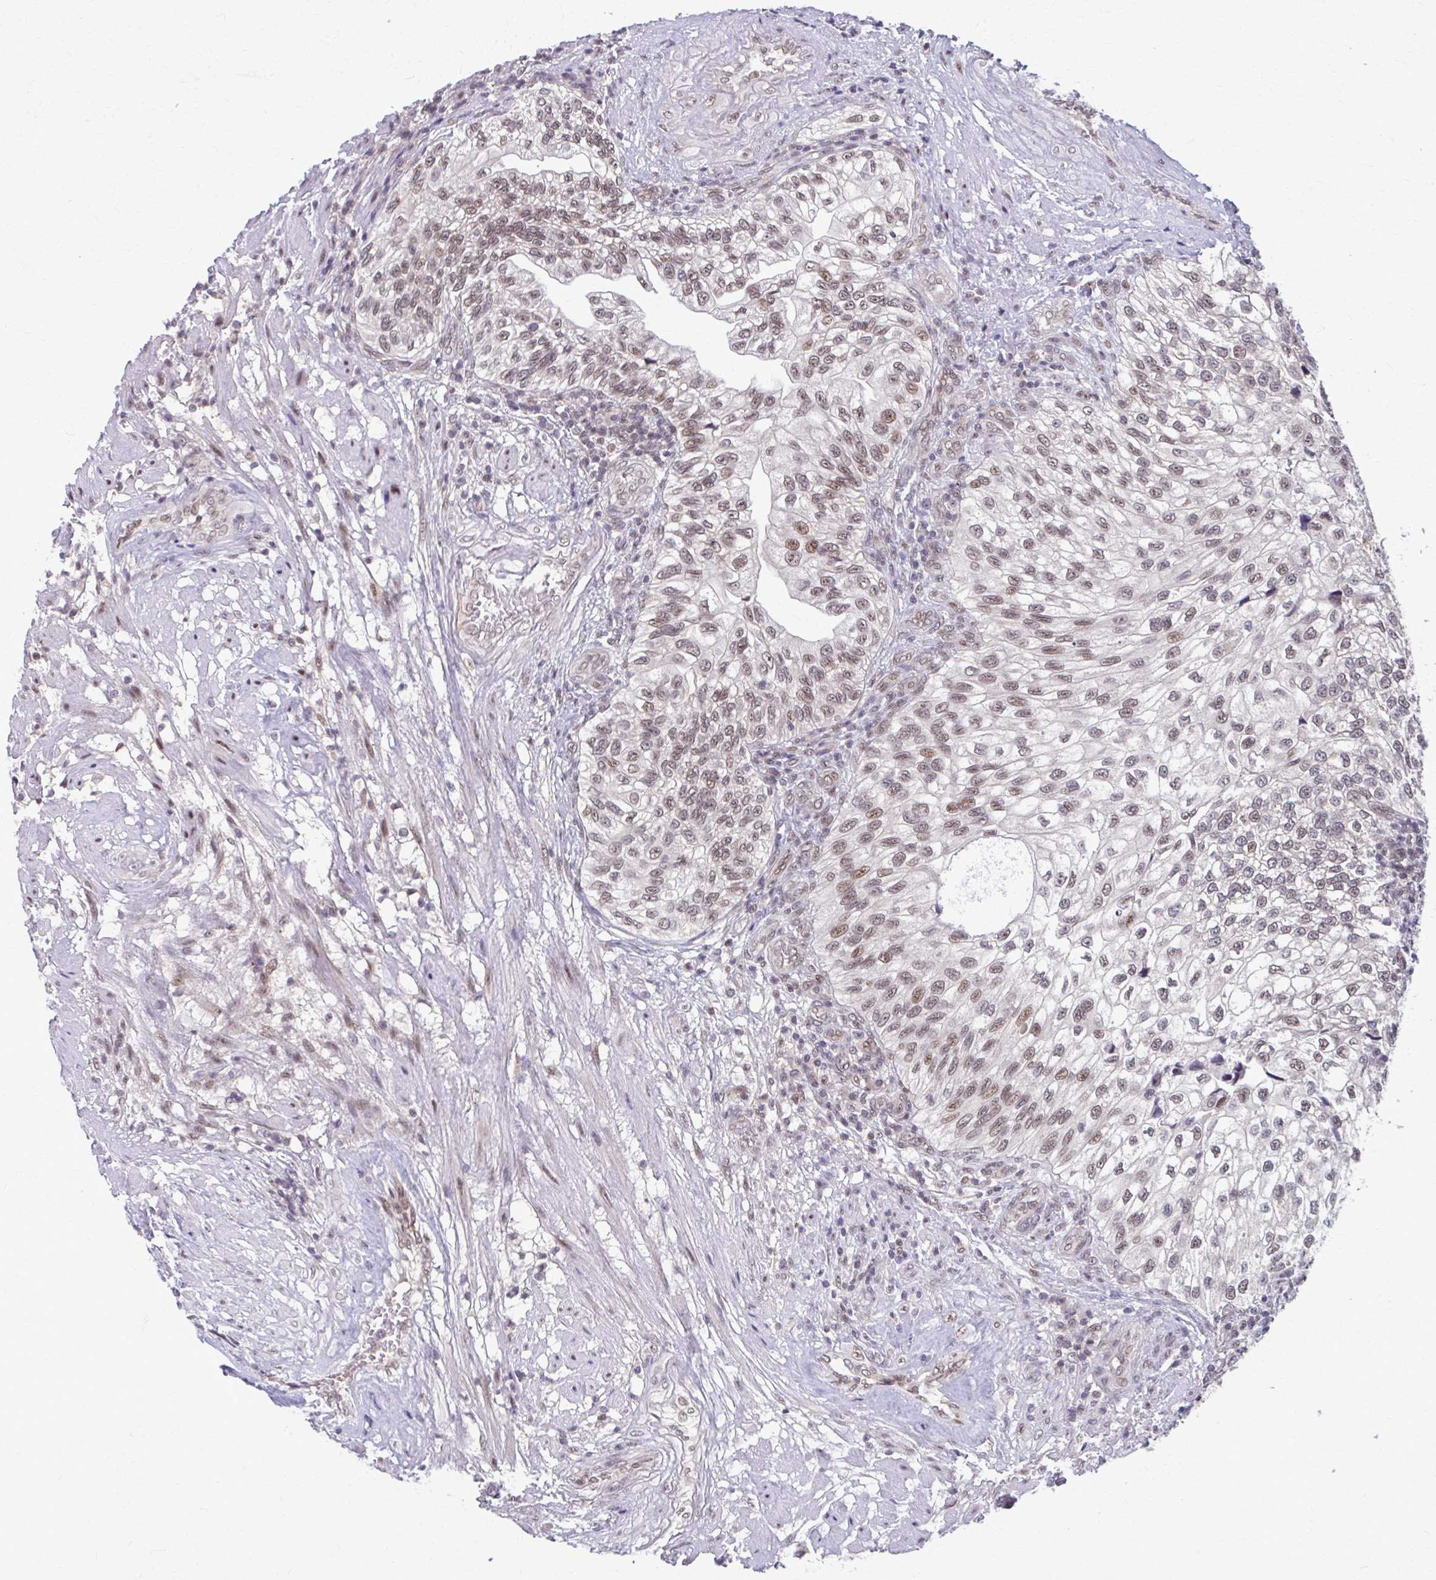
{"staining": {"intensity": "moderate", "quantity": ">75%", "location": "nuclear"}, "tissue": "urothelial cancer", "cell_type": "Tumor cells", "image_type": "cancer", "snomed": [{"axis": "morphology", "description": "Urothelial carcinoma, NOS"}, {"axis": "topography", "description": "Urinary bladder"}], "caption": "An immunohistochemistry (IHC) photomicrograph of neoplastic tissue is shown. Protein staining in brown shows moderate nuclear positivity in urothelial cancer within tumor cells. (brown staining indicates protein expression, while blue staining denotes nuclei).", "gene": "SETBP1", "patient": {"sex": "male", "age": 87}}